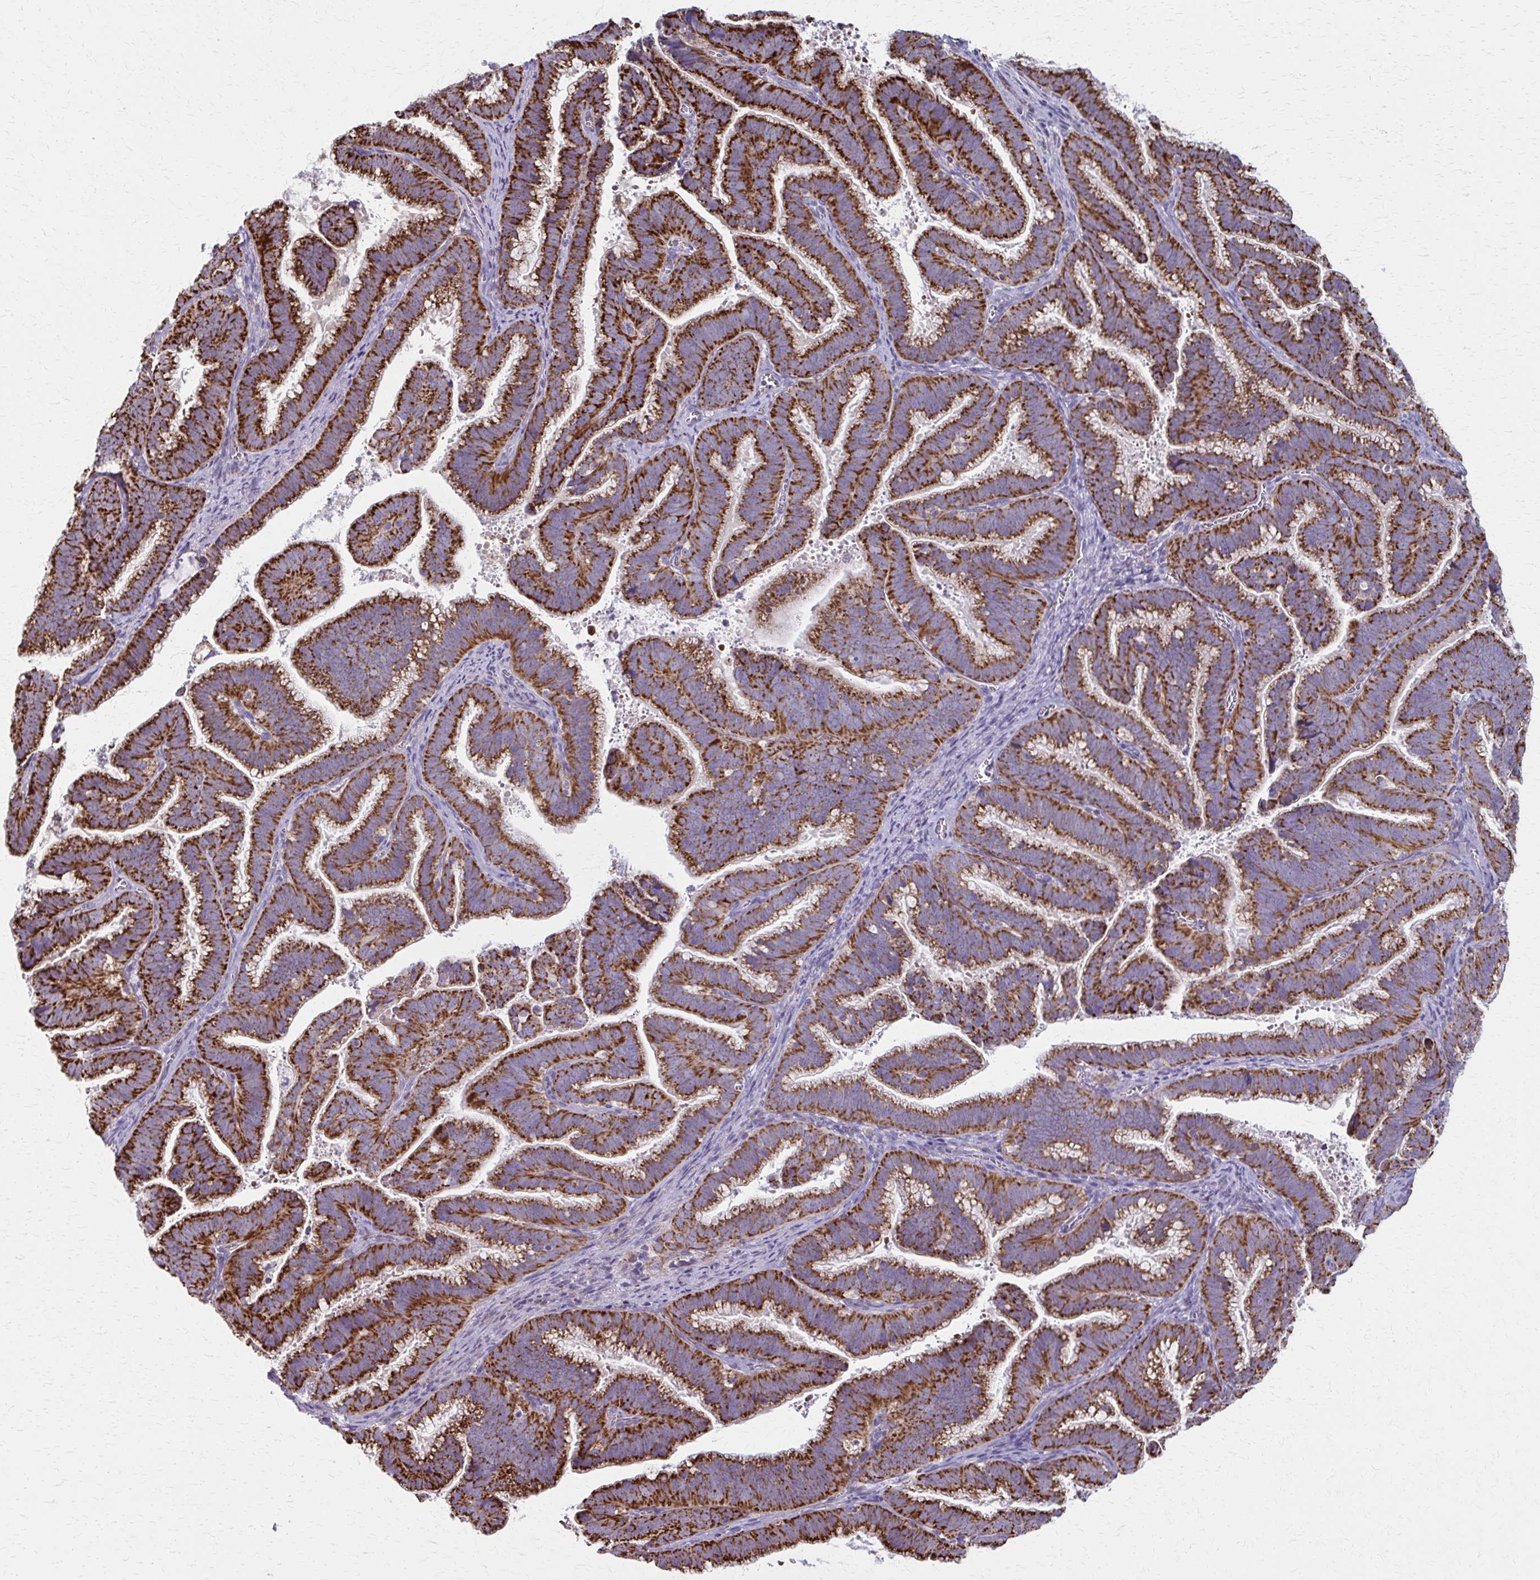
{"staining": {"intensity": "strong", "quantity": ">75%", "location": "cytoplasmic/membranous"}, "tissue": "cervical cancer", "cell_type": "Tumor cells", "image_type": "cancer", "snomed": [{"axis": "morphology", "description": "Adenocarcinoma, NOS"}, {"axis": "topography", "description": "Cervix"}], "caption": "IHC micrograph of human cervical cancer stained for a protein (brown), which exhibits high levels of strong cytoplasmic/membranous staining in about >75% of tumor cells.", "gene": "TVP23A", "patient": {"sex": "female", "age": 61}}